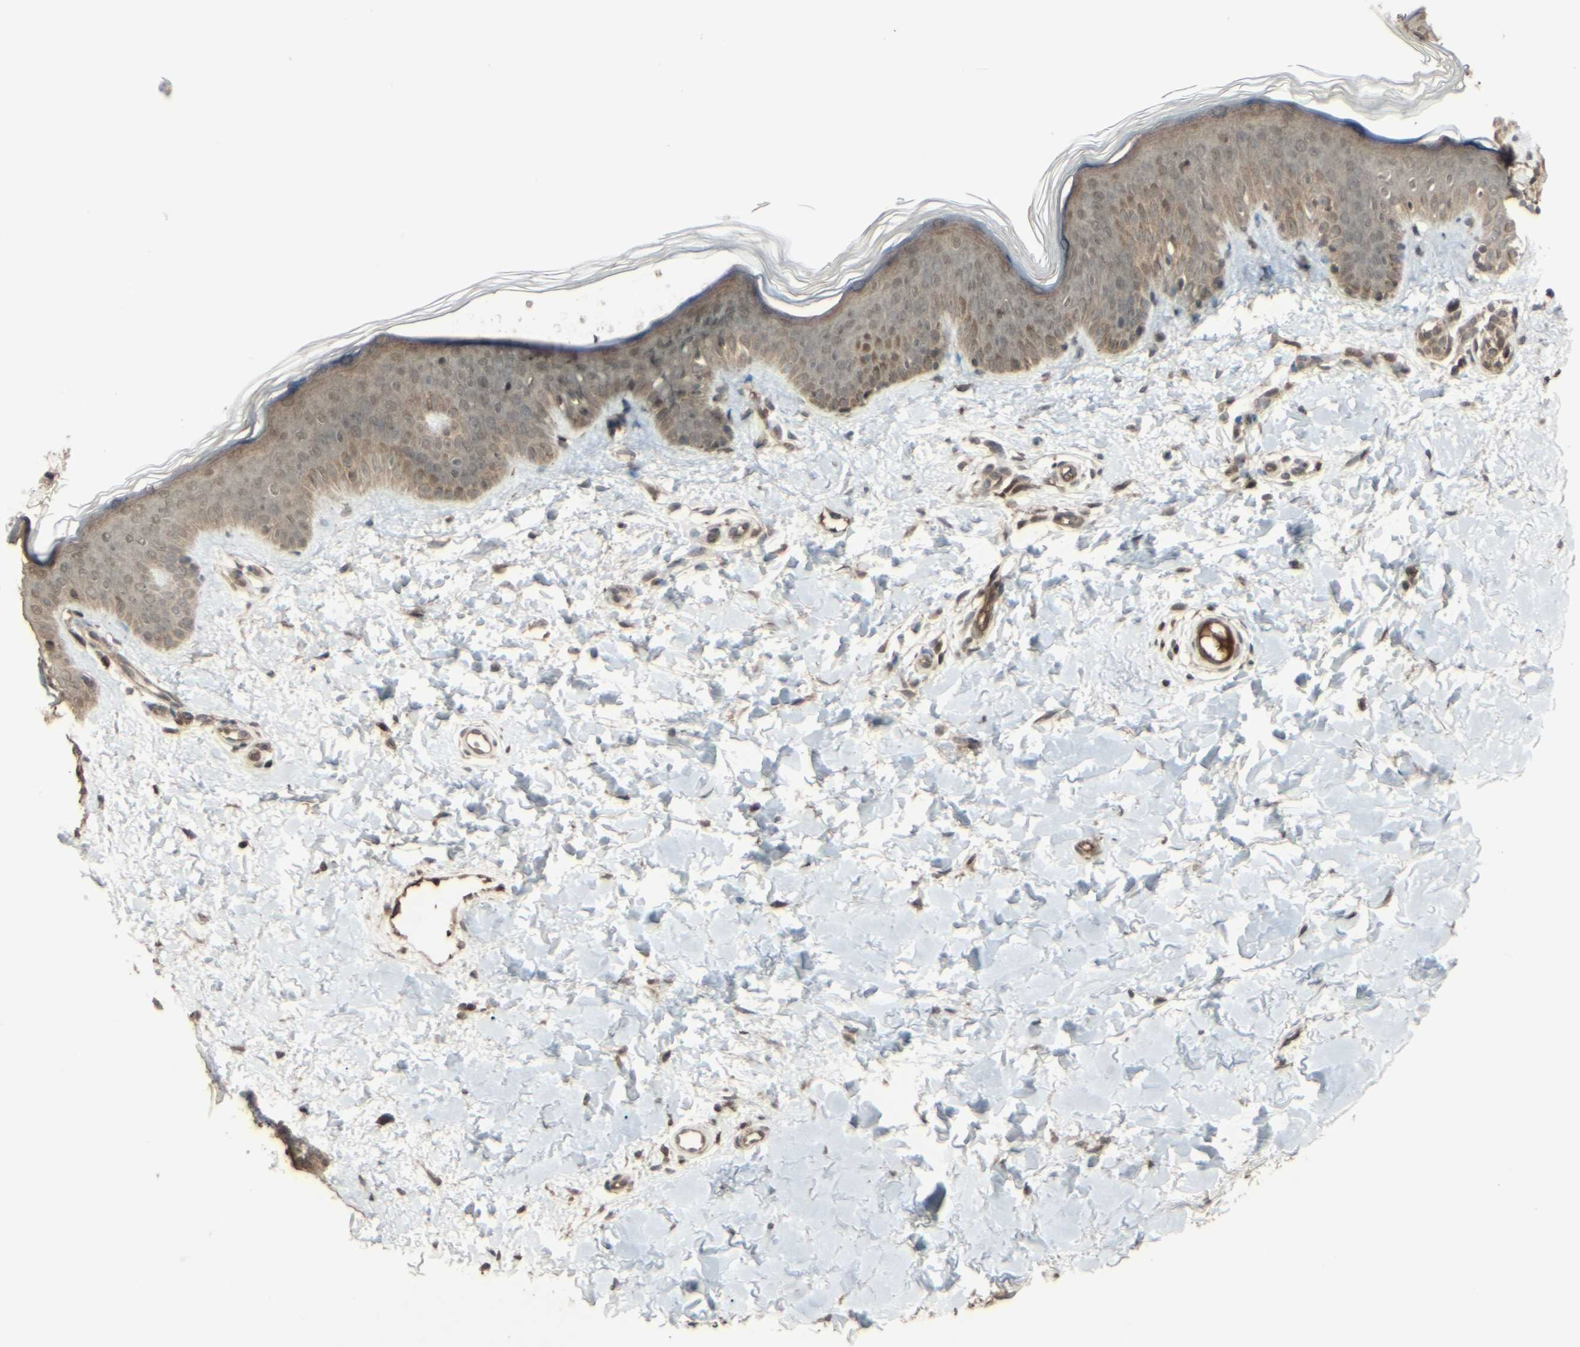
{"staining": {"intensity": "moderate", "quantity": ">75%", "location": "cytoplasmic/membranous,nuclear"}, "tissue": "skin", "cell_type": "Fibroblasts", "image_type": "normal", "snomed": [{"axis": "morphology", "description": "Normal tissue, NOS"}, {"axis": "topography", "description": "Skin"}], "caption": "Protein expression analysis of benign skin exhibits moderate cytoplasmic/membranous,nuclear staining in about >75% of fibroblasts. Immunohistochemistry stains the protein of interest in brown and the nuclei are stained blue.", "gene": "BLNK", "patient": {"sex": "male", "age": 16}}